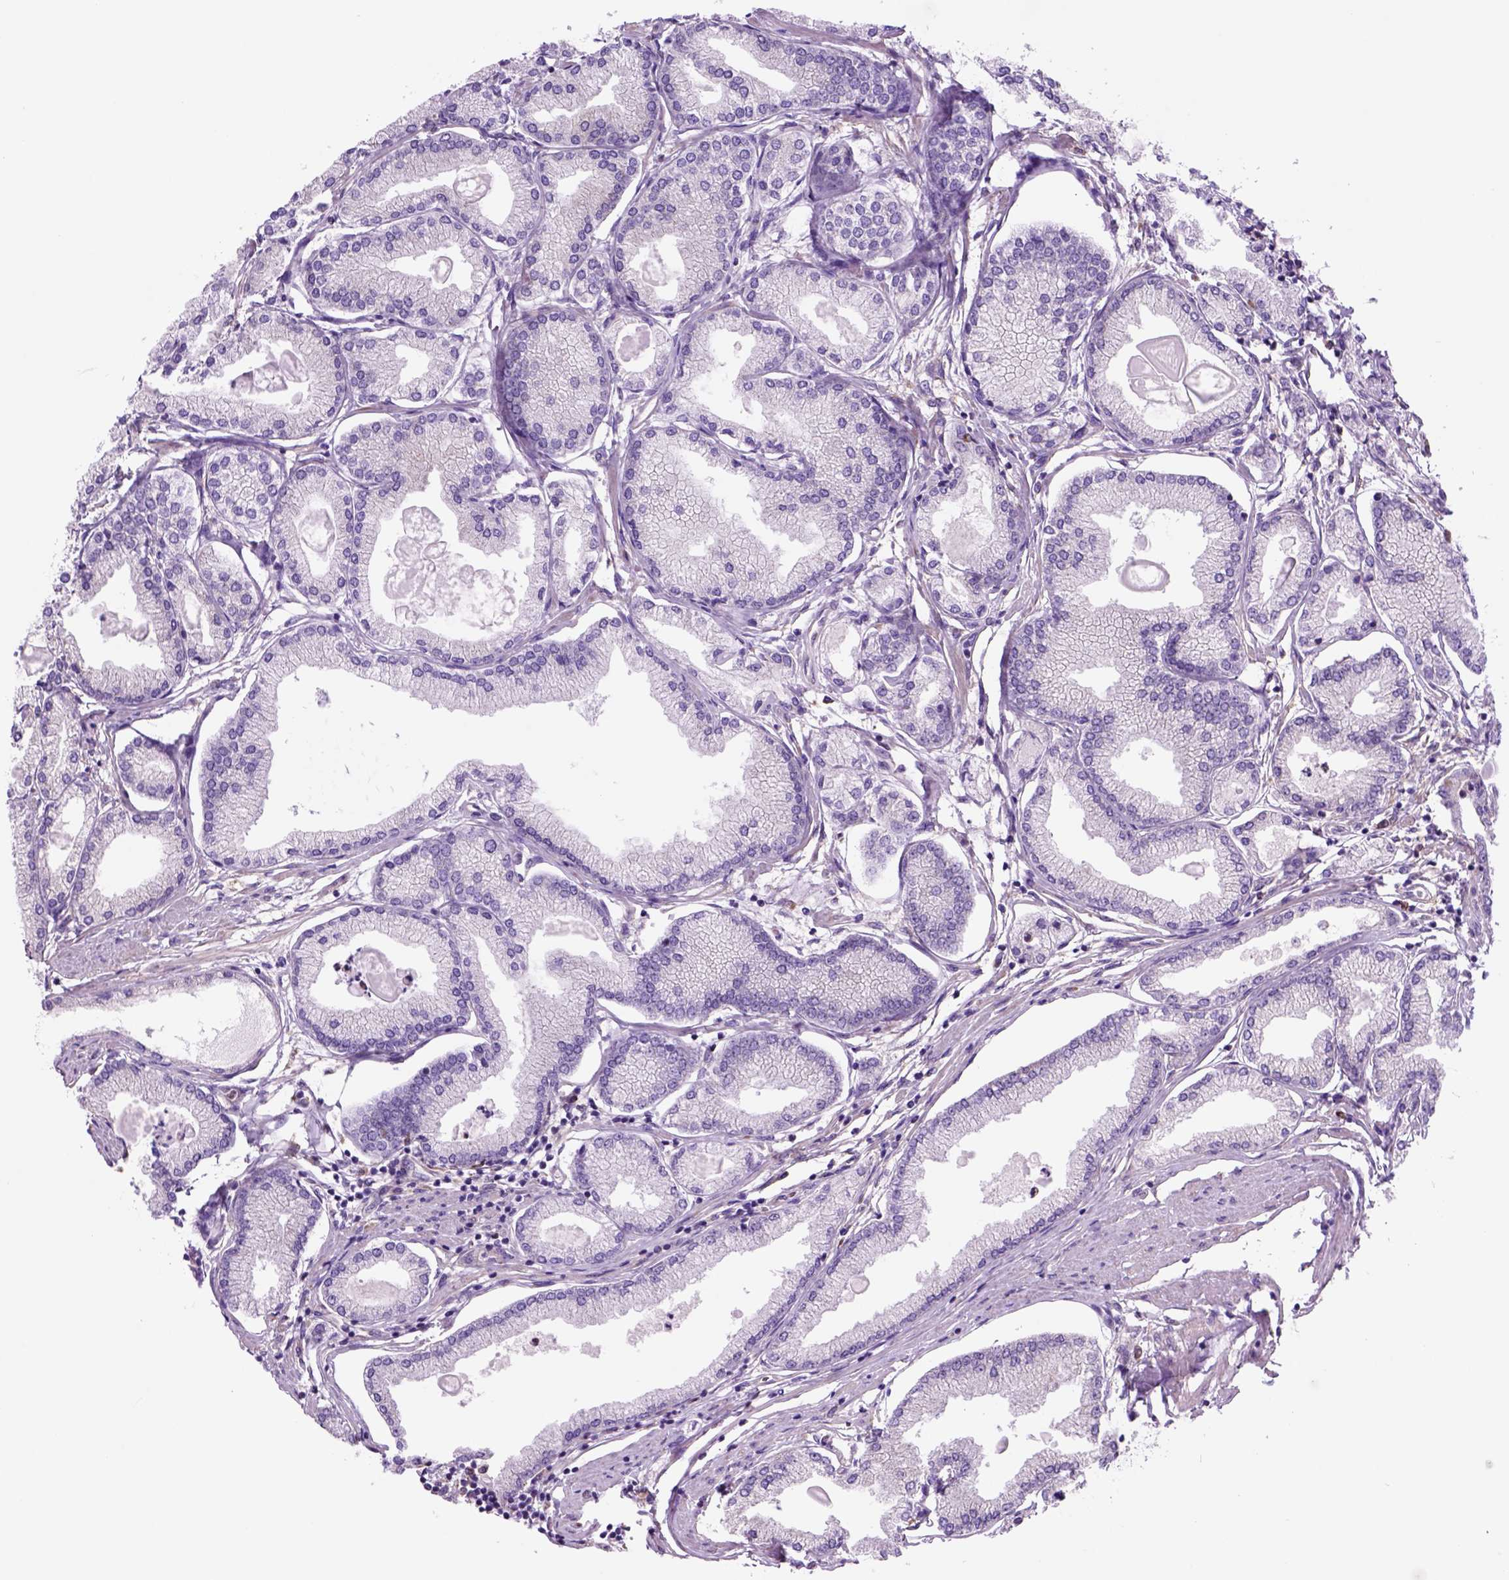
{"staining": {"intensity": "negative", "quantity": "none", "location": "none"}, "tissue": "prostate cancer", "cell_type": "Tumor cells", "image_type": "cancer", "snomed": [{"axis": "morphology", "description": "Adenocarcinoma, High grade"}, {"axis": "topography", "description": "Prostate"}], "caption": "Prostate cancer (high-grade adenocarcinoma) was stained to show a protein in brown. There is no significant expression in tumor cells.", "gene": "PIAS3", "patient": {"sex": "male", "age": 68}}